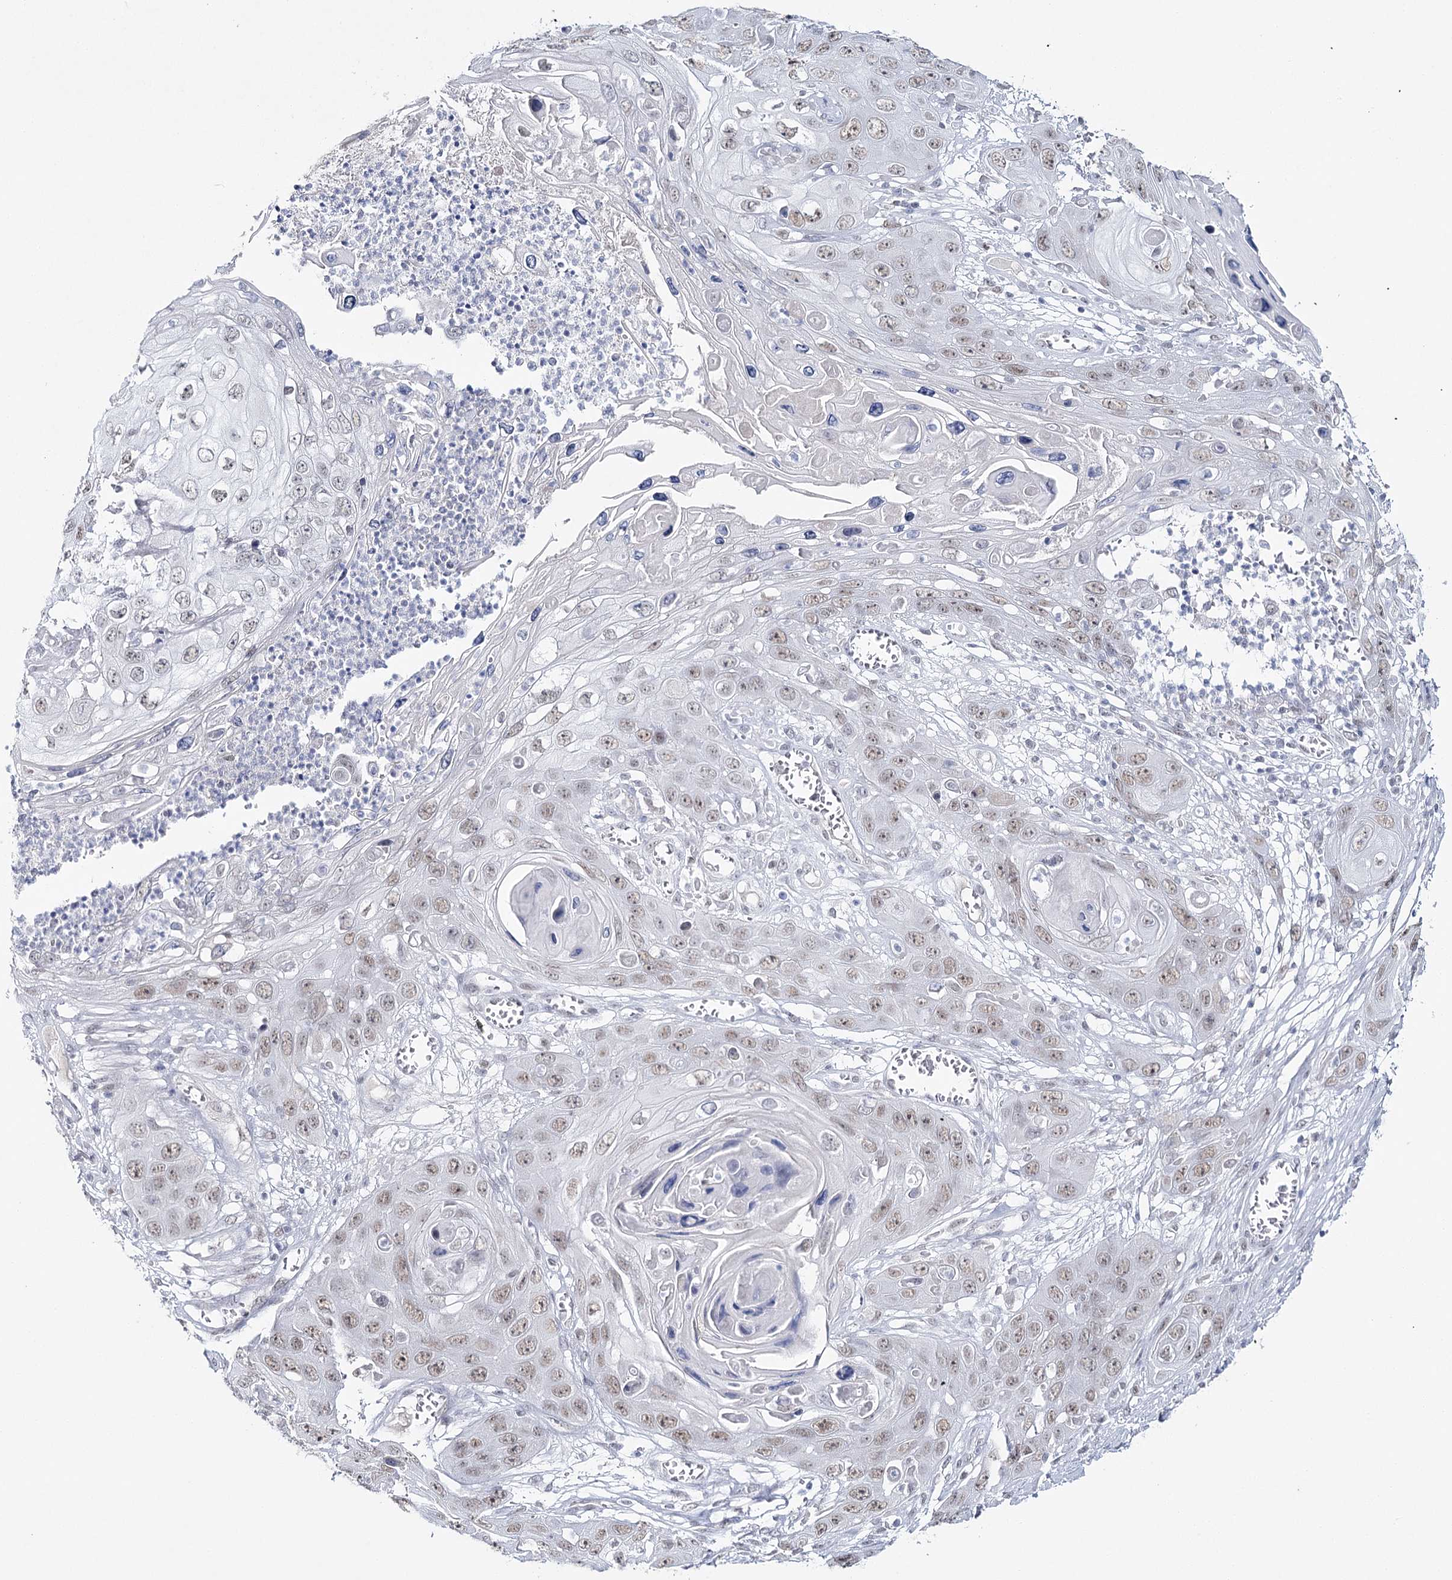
{"staining": {"intensity": "weak", "quantity": ">75%", "location": "nuclear"}, "tissue": "skin cancer", "cell_type": "Tumor cells", "image_type": "cancer", "snomed": [{"axis": "morphology", "description": "Squamous cell carcinoma, NOS"}, {"axis": "topography", "description": "Skin"}], "caption": "Protein staining of skin cancer (squamous cell carcinoma) tissue shows weak nuclear staining in approximately >75% of tumor cells. (DAB (3,3'-diaminobenzidine) = brown stain, brightfield microscopy at high magnification).", "gene": "ZC3H8", "patient": {"sex": "male", "age": 55}}